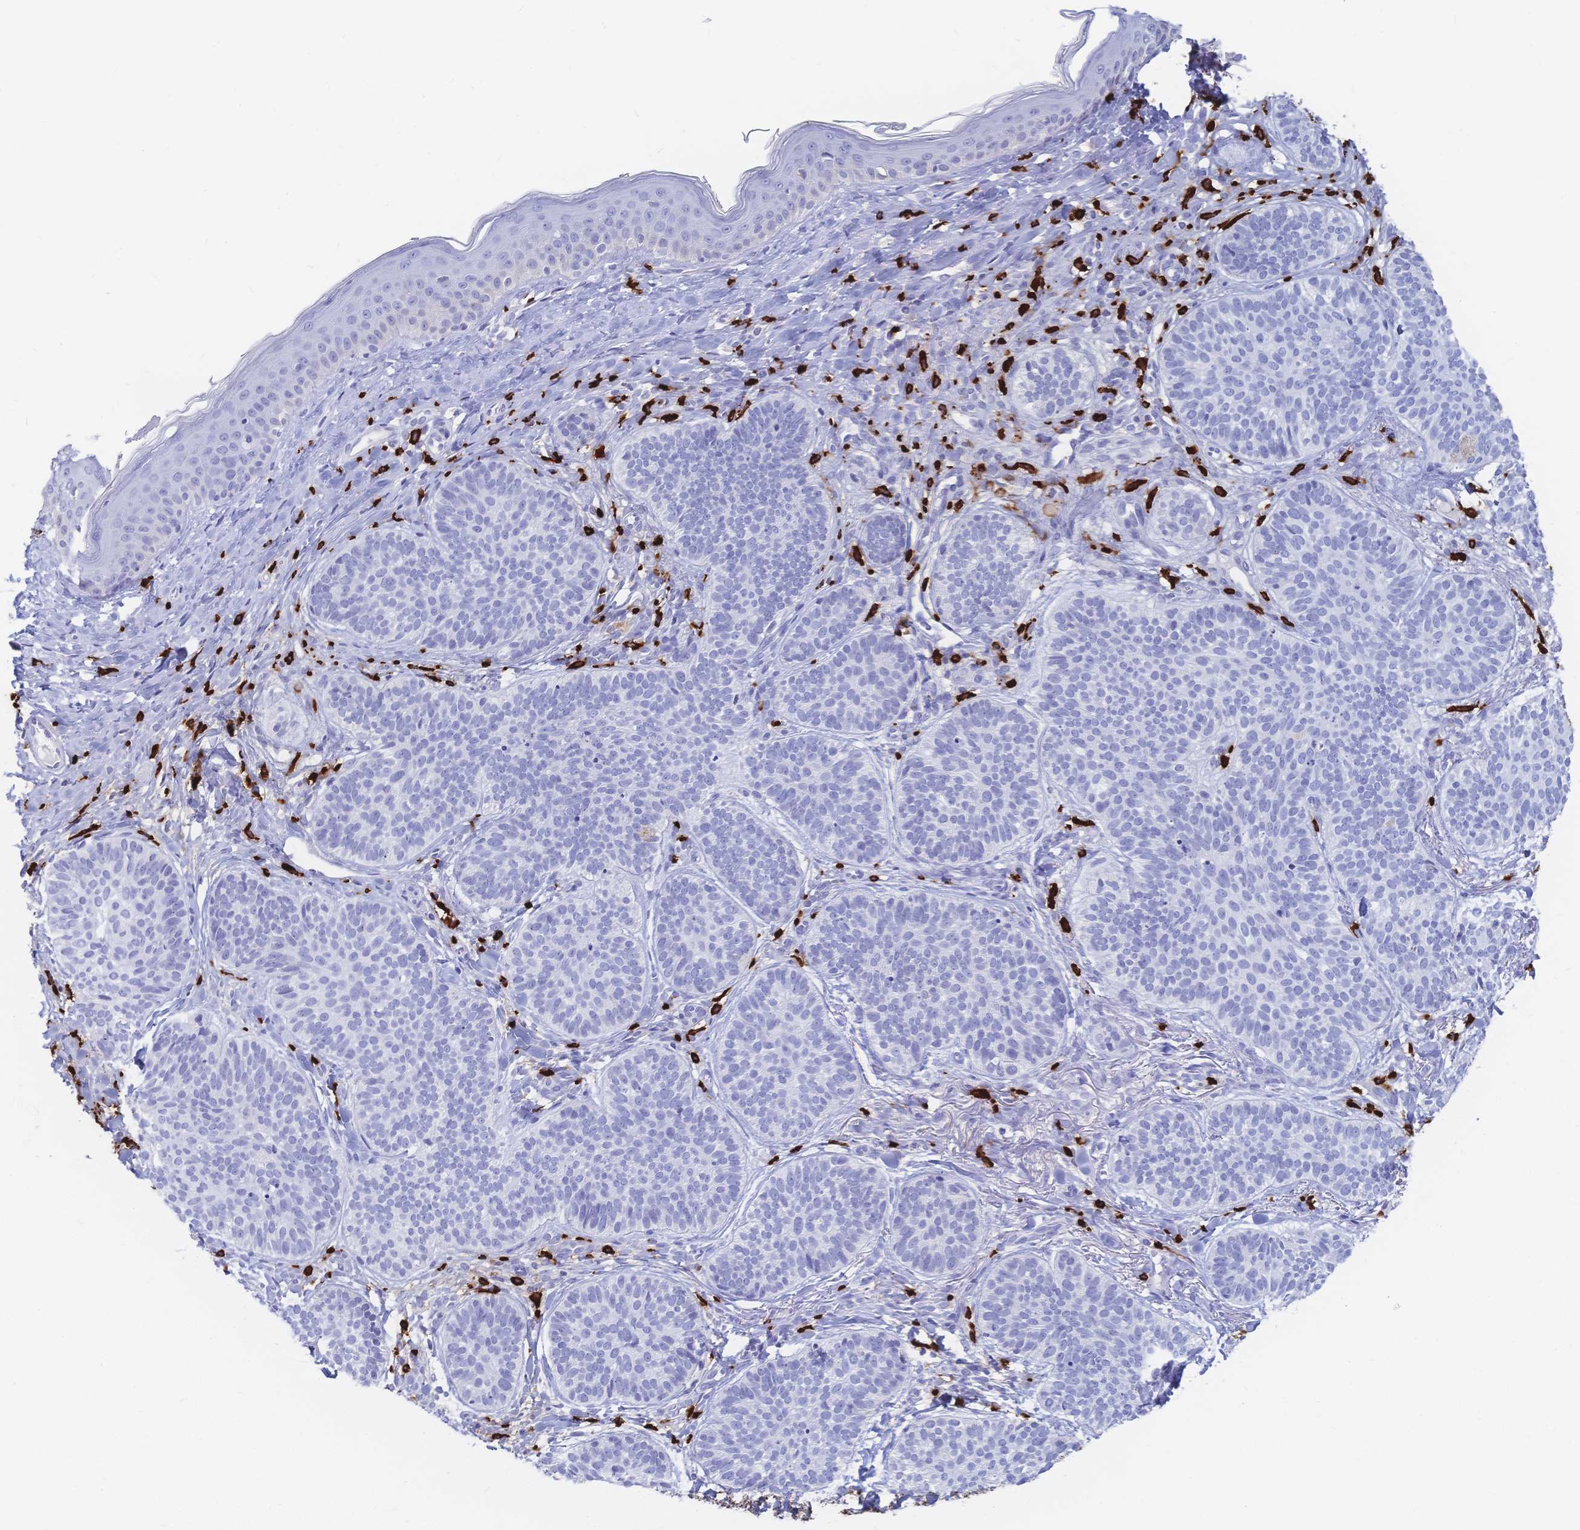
{"staining": {"intensity": "negative", "quantity": "none", "location": "none"}, "tissue": "skin cancer", "cell_type": "Tumor cells", "image_type": "cancer", "snomed": [{"axis": "morphology", "description": "Basal cell carcinoma"}, {"axis": "topography", "description": "Skin"}], "caption": "Tumor cells are negative for brown protein staining in skin basal cell carcinoma. The staining is performed using DAB brown chromogen with nuclei counter-stained in using hematoxylin.", "gene": "IL2RB", "patient": {"sex": "male", "age": 54}}